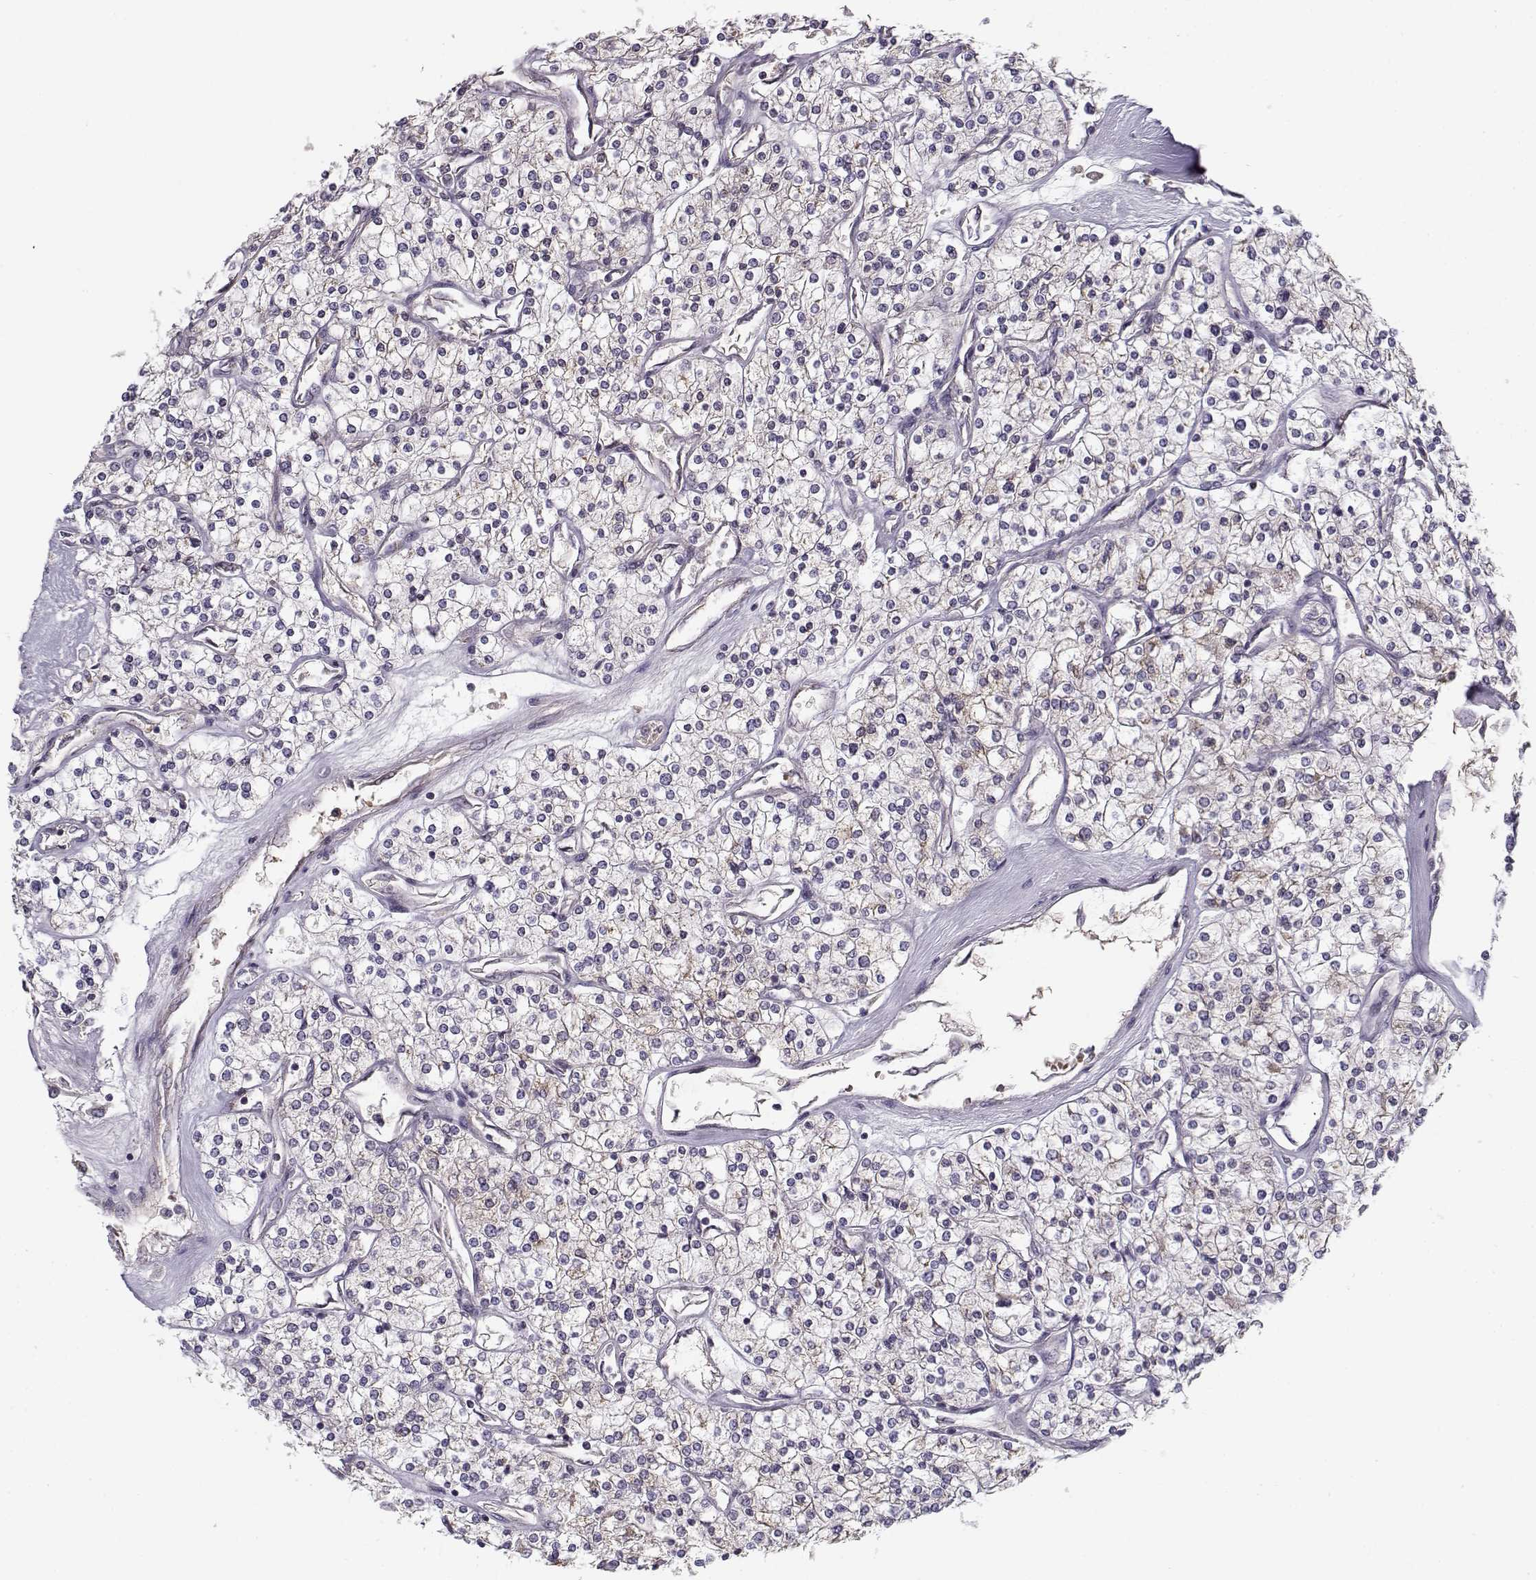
{"staining": {"intensity": "negative", "quantity": "none", "location": "none"}, "tissue": "renal cancer", "cell_type": "Tumor cells", "image_type": "cancer", "snomed": [{"axis": "morphology", "description": "Adenocarcinoma, NOS"}, {"axis": "topography", "description": "Kidney"}], "caption": "Tumor cells show no significant protein positivity in adenocarcinoma (renal).", "gene": "SLC4A5", "patient": {"sex": "male", "age": 80}}